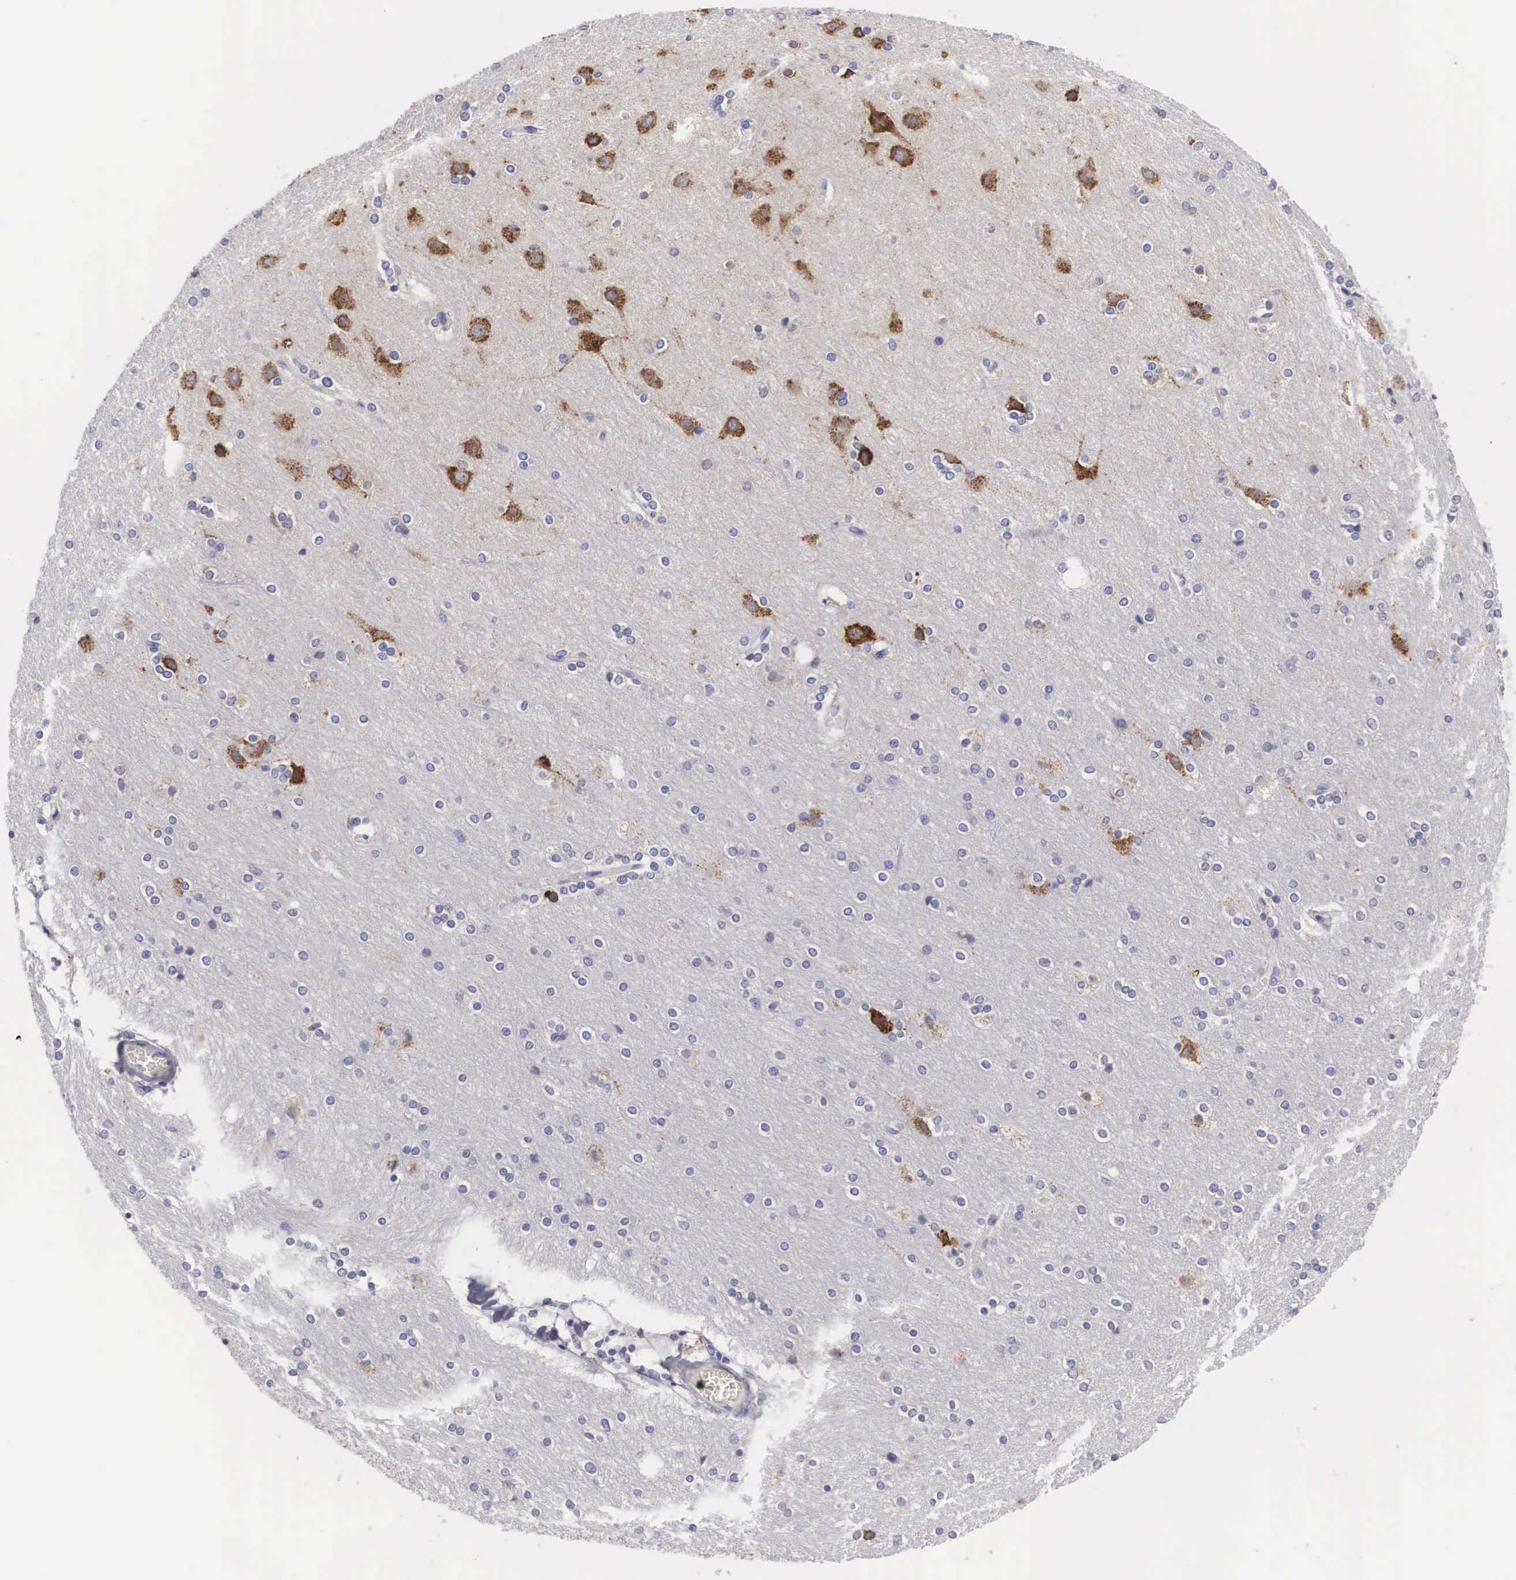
{"staining": {"intensity": "negative", "quantity": "none", "location": "none"}, "tissue": "cerebral cortex", "cell_type": "Endothelial cells", "image_type": "normal", "snomed": [{"axis": "morphology", "description": "Normal tissue, NOS"}, {"axis": "topography", "description": "Cerebral cortex"}], "caption": "Immunohistochemical staining of unremarkable cerebral cortex demonstrates no significant staining in endothelial cells.", "gene": "ARMCX3", "patient": {"sex": "female", "age": 54}}